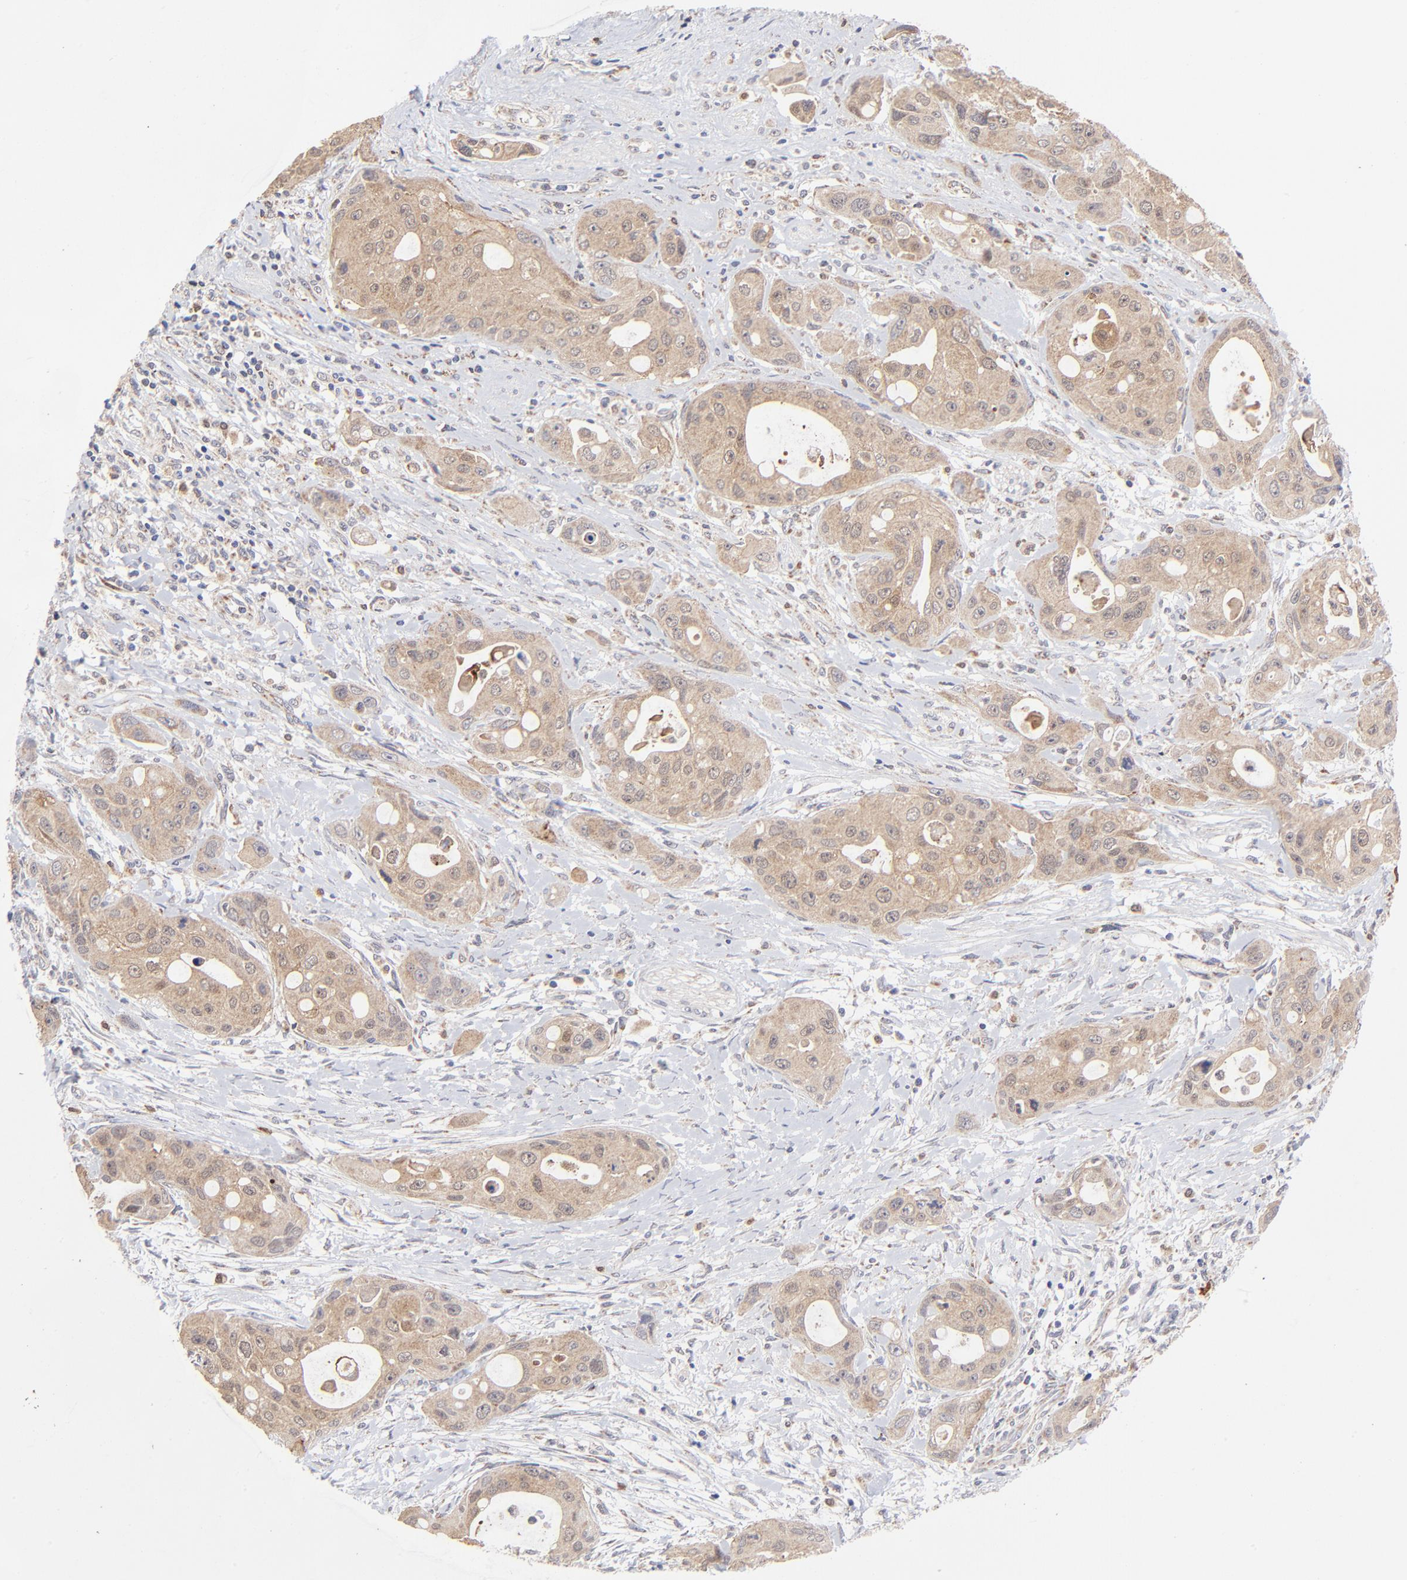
{"staining": {"intensity": "moderate", "quantity": "25%-75%", "location": "cytoplasmic/membranous"}, "tissue": "pancreatic cancer", "cell_type": "Tumor cells", "image_type": "cancer", "snomed": [{"axis": "morphology", "description": "Adenocarcinoma, NOS"}, {"axis": "topography", "description": "Pancreas"}], "caption": "IHC image of neoplastic tissue: pancreatic adenocarcinoma stained using immunohistochemistry (IHC) demonstrates medium levels of moderate protein expression localized specifically in the cytoplasmic/membranous of tumor cells, appearing as a cytoplasmic/membranous brown color.", "gene": "FBXL12", "patient": {"sex": "female", "age": 60}}